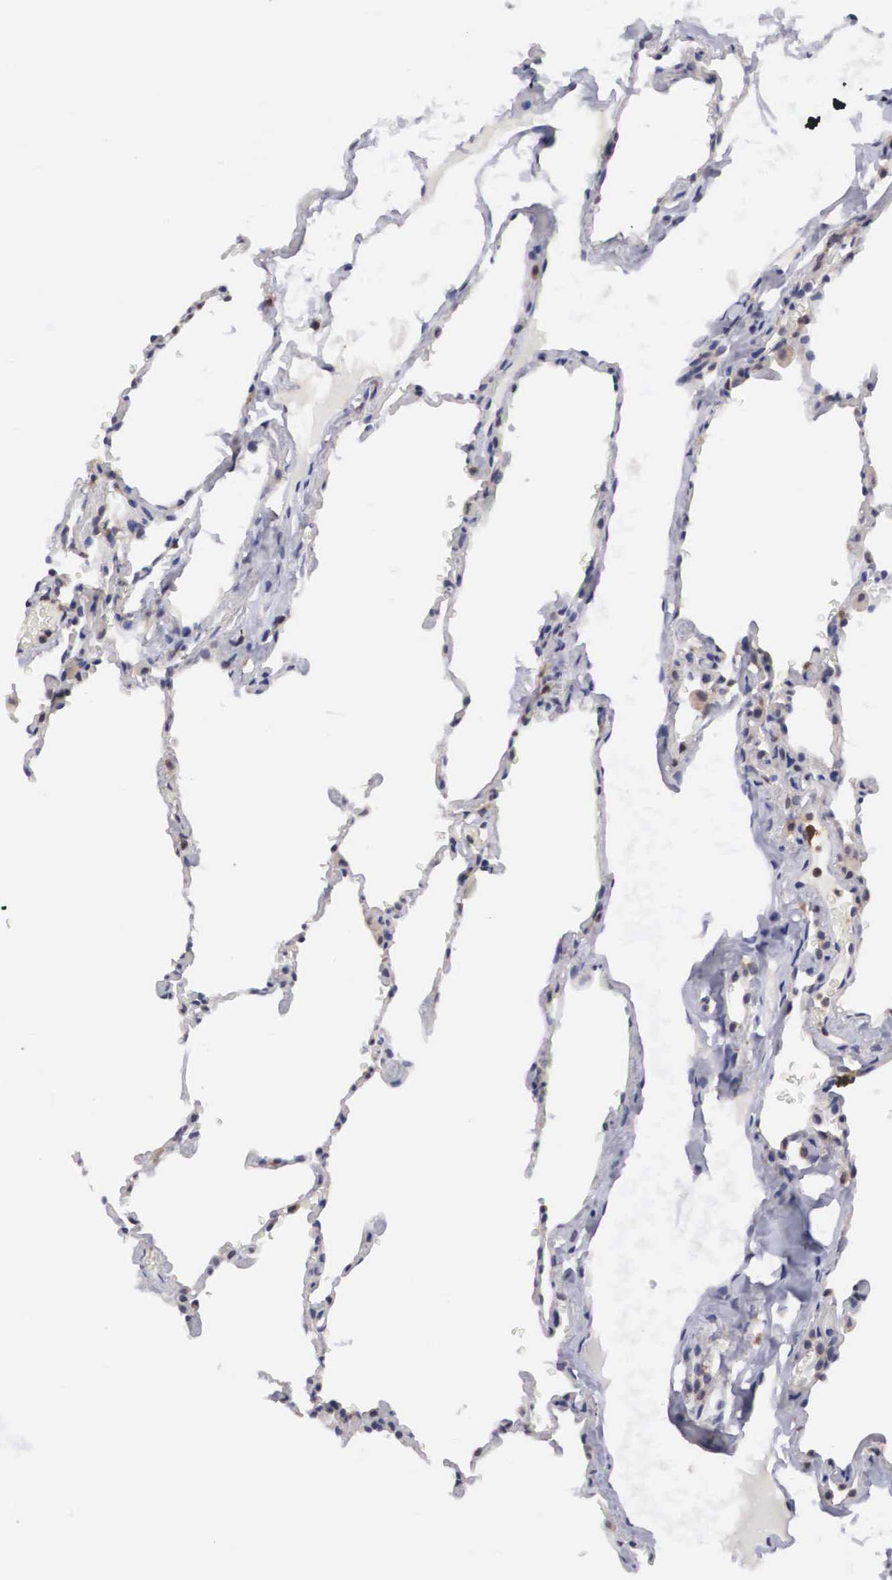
{"staining": {"intensity": "strong", "quantity": "<25%", "location": "nuclear"}, "tissue": "lung", "cell_type": "Alveolar cells", "image_type": "normal", "snomed": [{"axis": "morphology", "description": "Normal tissue, NOS"}, {"axis": "topography", "description": "Lung"}], "caption": "Immunohistochemical staining of benign lung displays medium levels of strong nuclear staining in about <25% of alveolar cells.", "gene": "ADSL", "patient": {"sex": "female", "age": 61}}